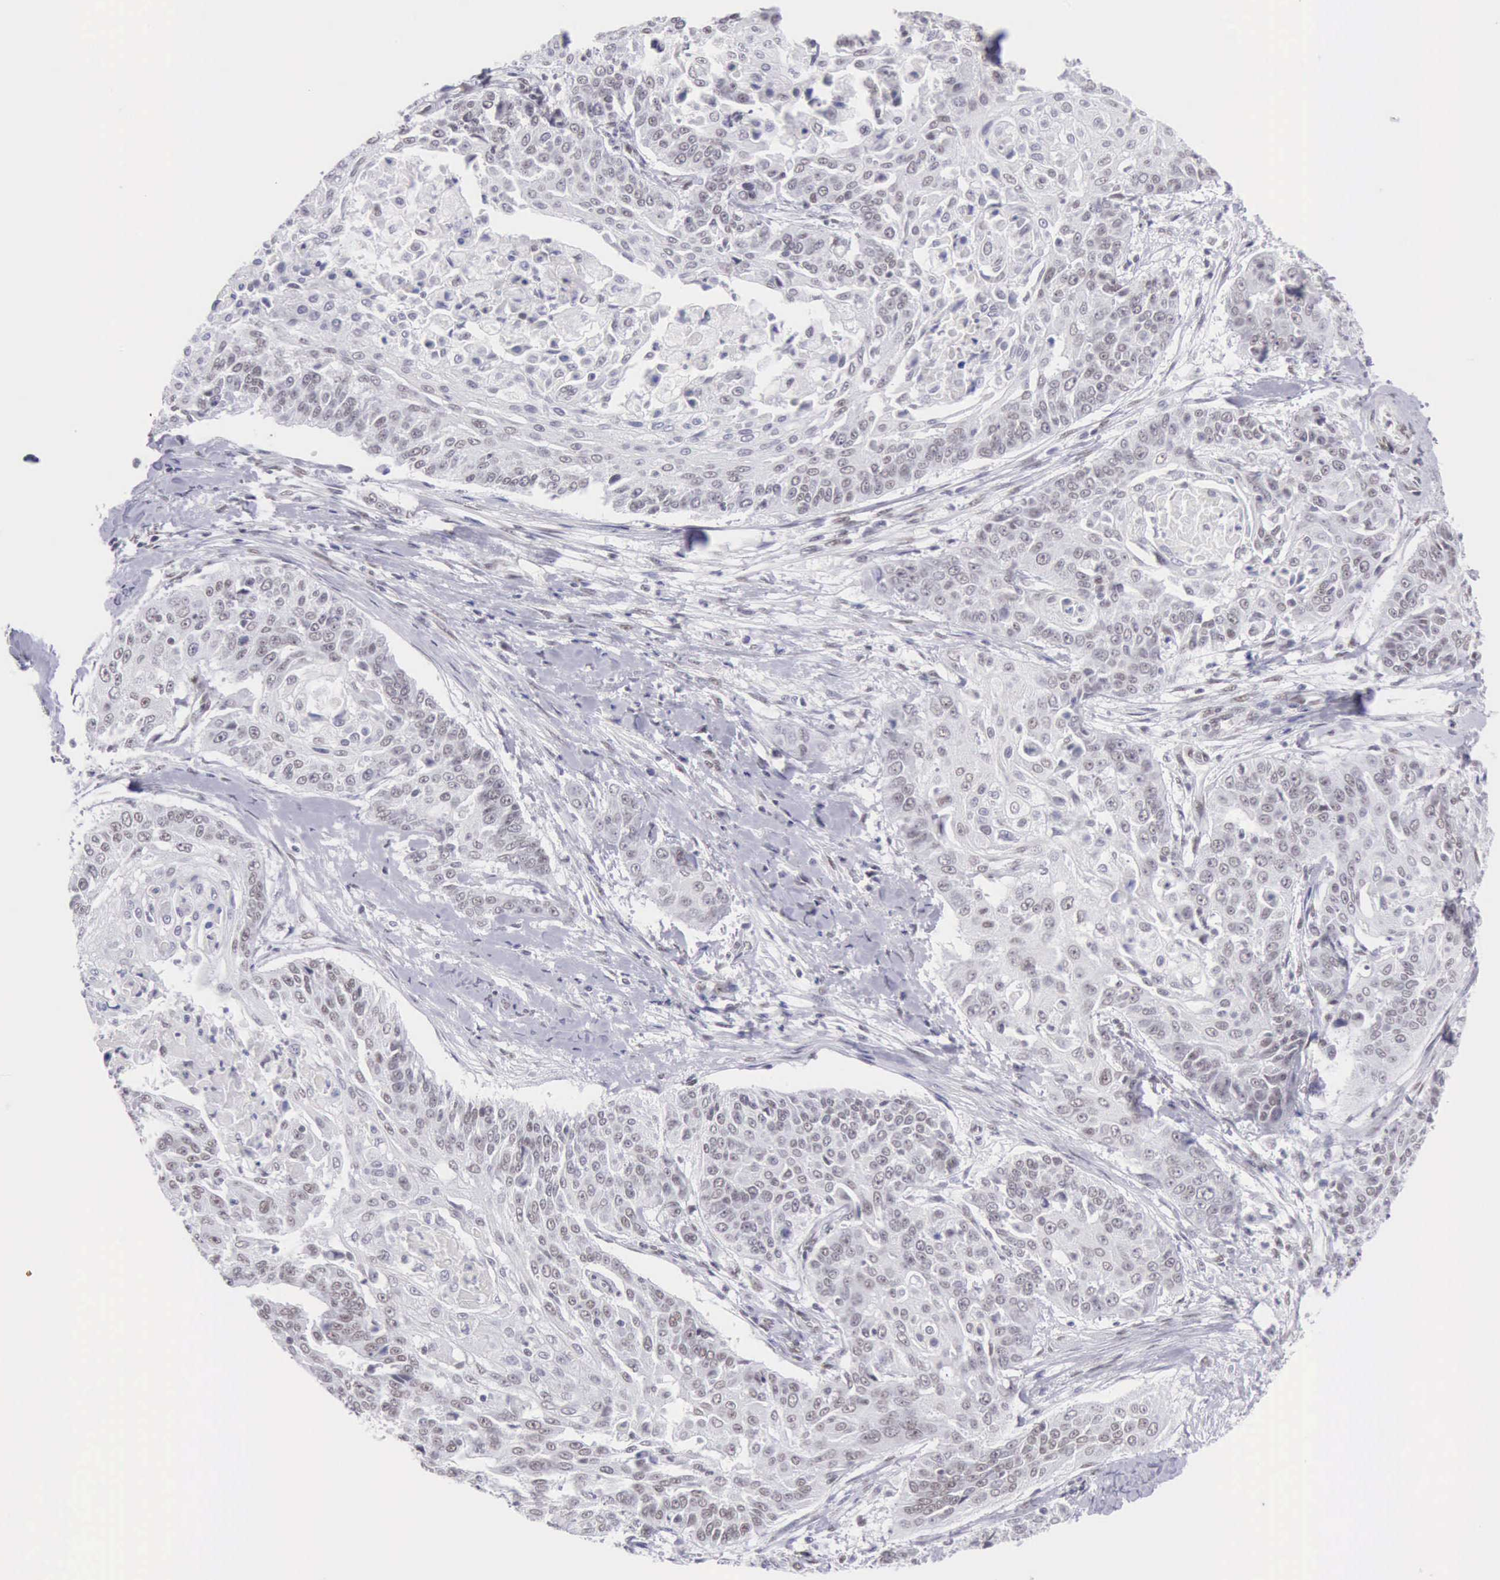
{"staining": {"intensity": "weak", "quantity": "<25%", "location": "nuclear"}, "tissue": "cervical cancer", "cell_type": "Tumor cells", "image_type": "cancer", "snomed": [{"axis": "morphology", "description": "Squamous cell carcinoma, NOS"}, {"axis": "topography", "description": "Cervix"}], "caption": "The histopathology image exhibits no staining of tumor cells in cervical cancer. (DAB immunohistochemistry (IHC) with hematoxylin counter stain).", "gene": "EP300", "patient": {"sex": "female", "age": 64}}